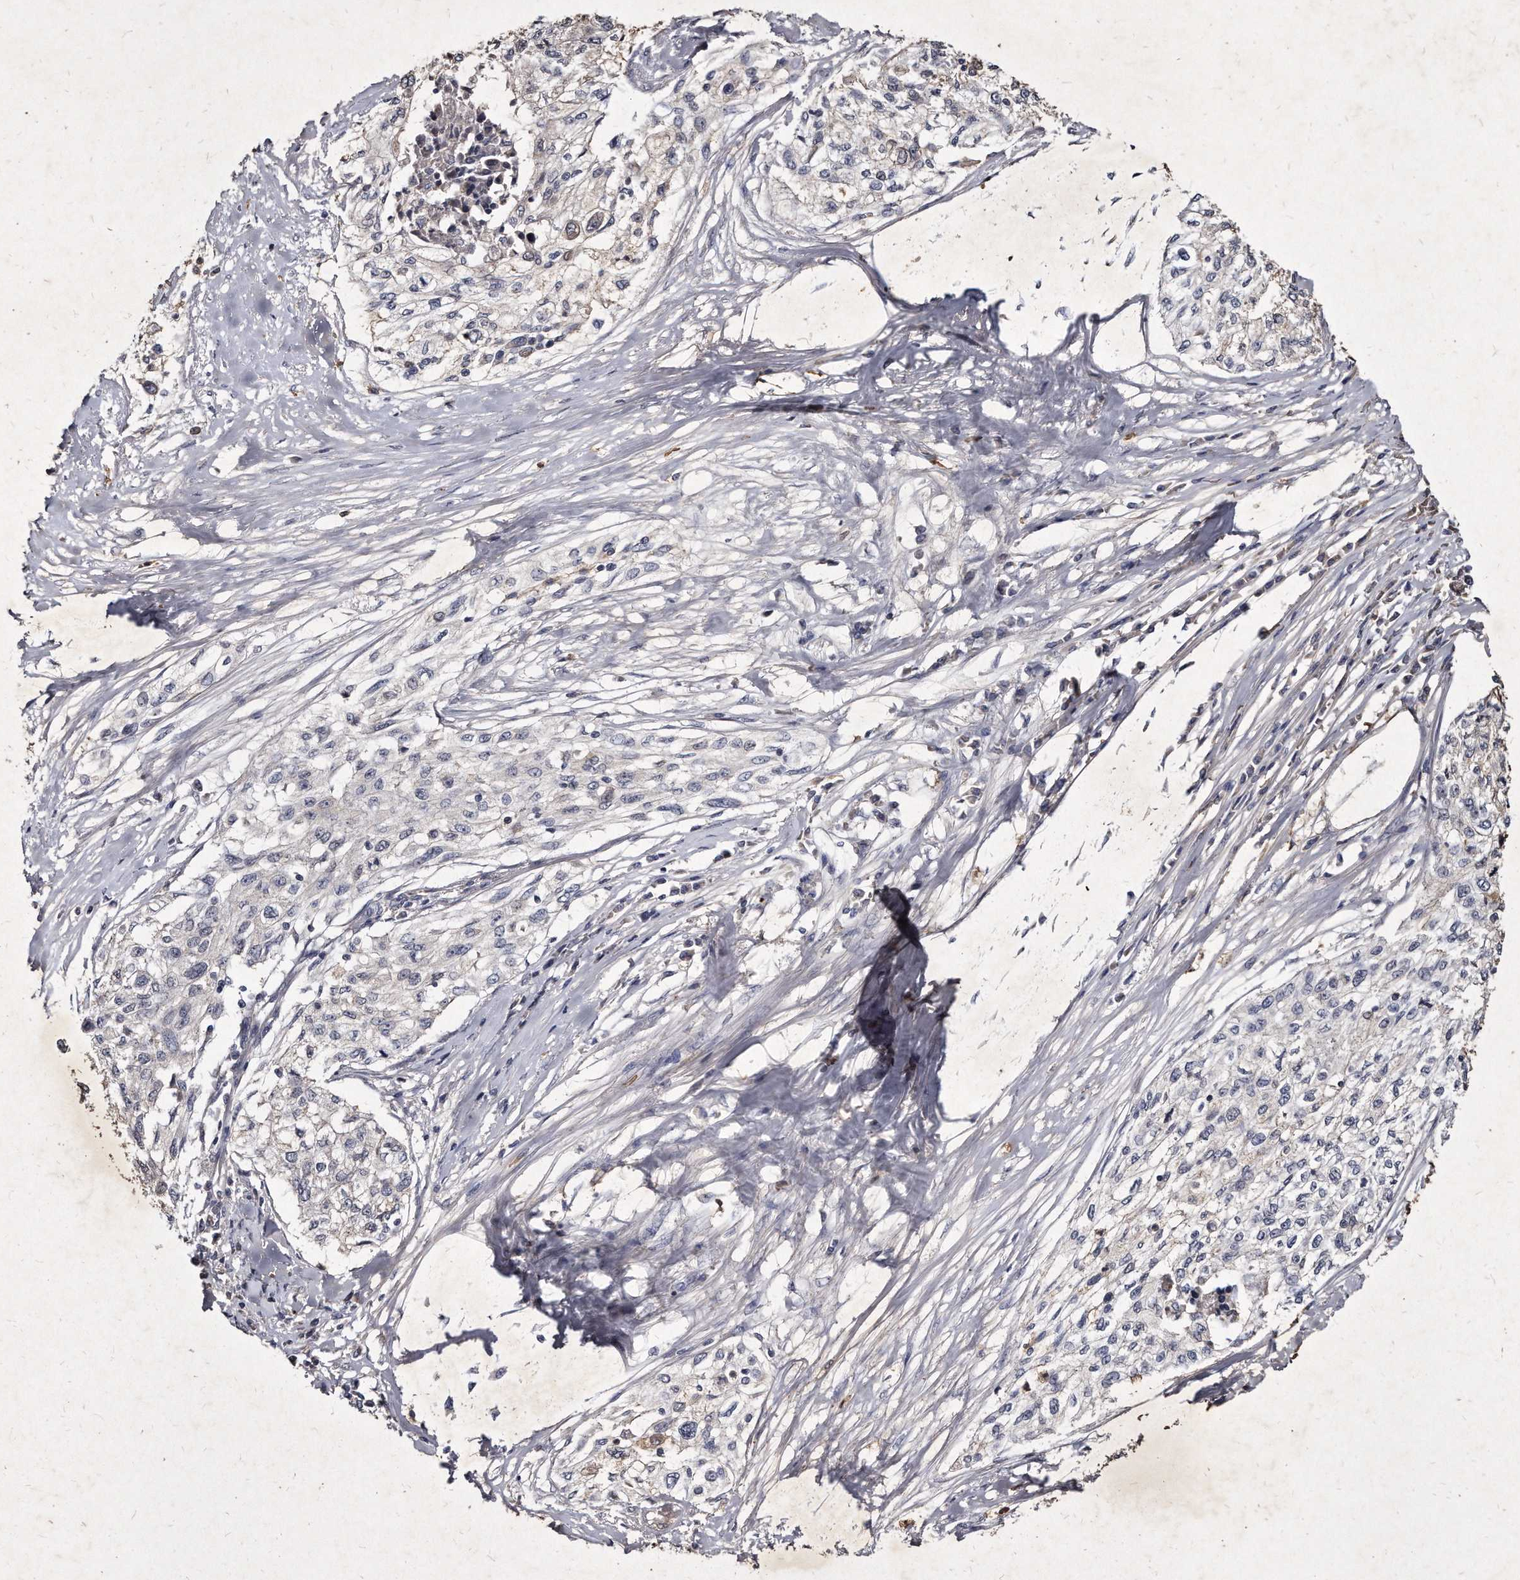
{"staining": {"intensity": "negative", "quantity": "none", "location": "none"}, "tissue": "cervical cancer", "cell_type": "Tumor cells", "image_type": "cancer", "snomed": [{"axis": "morphology", "description": "Squamous cell carcinoma, NOS"}, {"axis": "topography", "description": "Cervix"}], "caption": "IHC of human squamous cell carcinoma (cervical) shows no positivity in tumor cells.", "gene": "KLHDC3", "patient": {"sex": "female", "age": 57}}